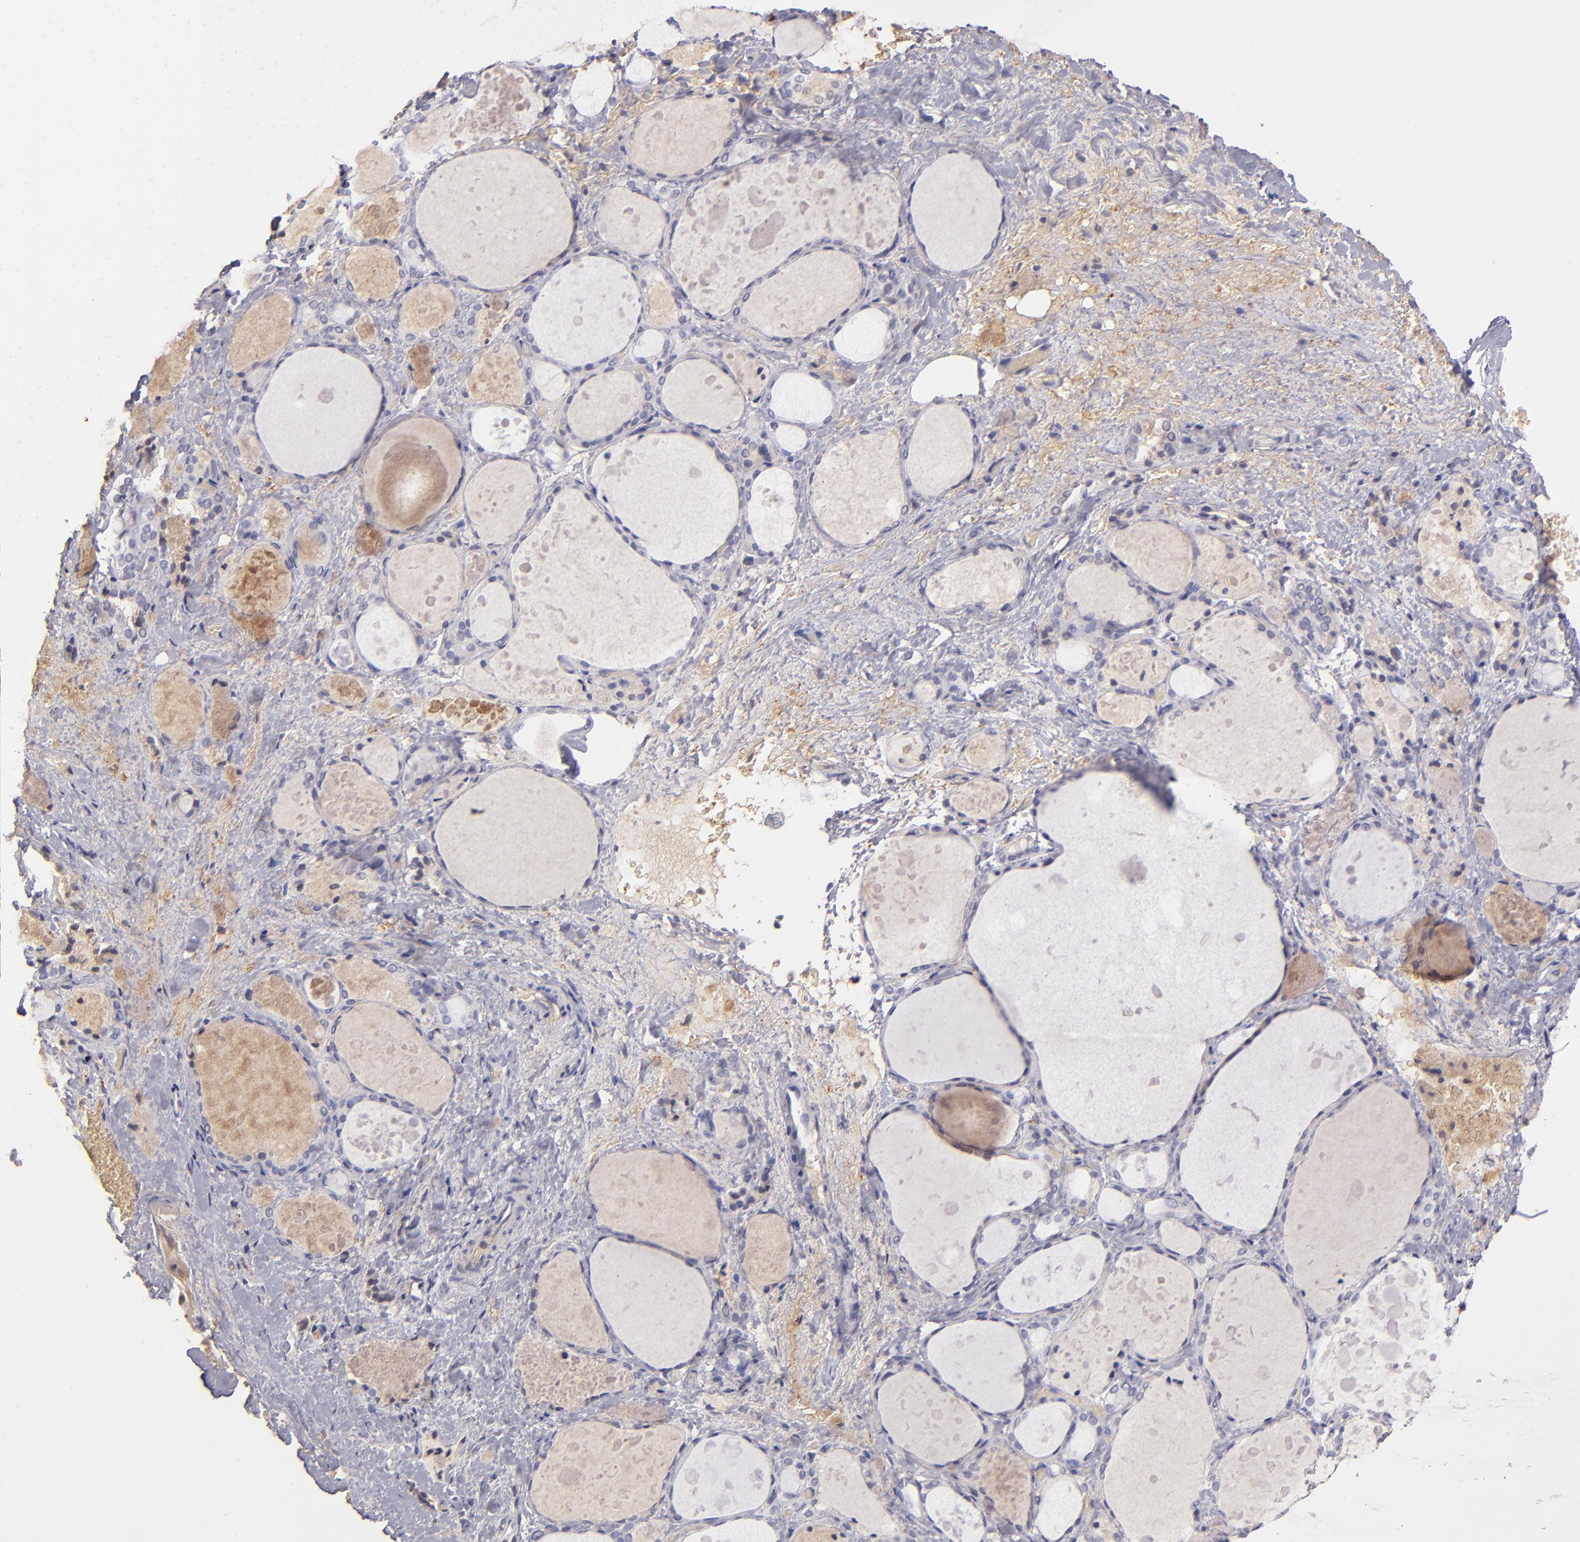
{"staining": {"intensity": "negative", "quantity": "none", "location": "none"}, "tissue": "thyroid gland", "cell_type": "Glandular cells", "image_type": "normal", "snomed": [{"axis": "morphology", "description": "Normal tissue, NOS"}, {"axis": "topography", "description": "Thyroid gland"}], "caption": "The immunohistochemistry (IHC) histopathology image has no significant expression in glandular cells of thyroid gland. (Stains: DAB (3,3'-diaminobenzidine) IHC with hematoxylin counter stain, Microscopy: brightfield microscopy at high magnification).", "gene": "SERPINC1", "patient": {"sex": "female", "age": 75}}